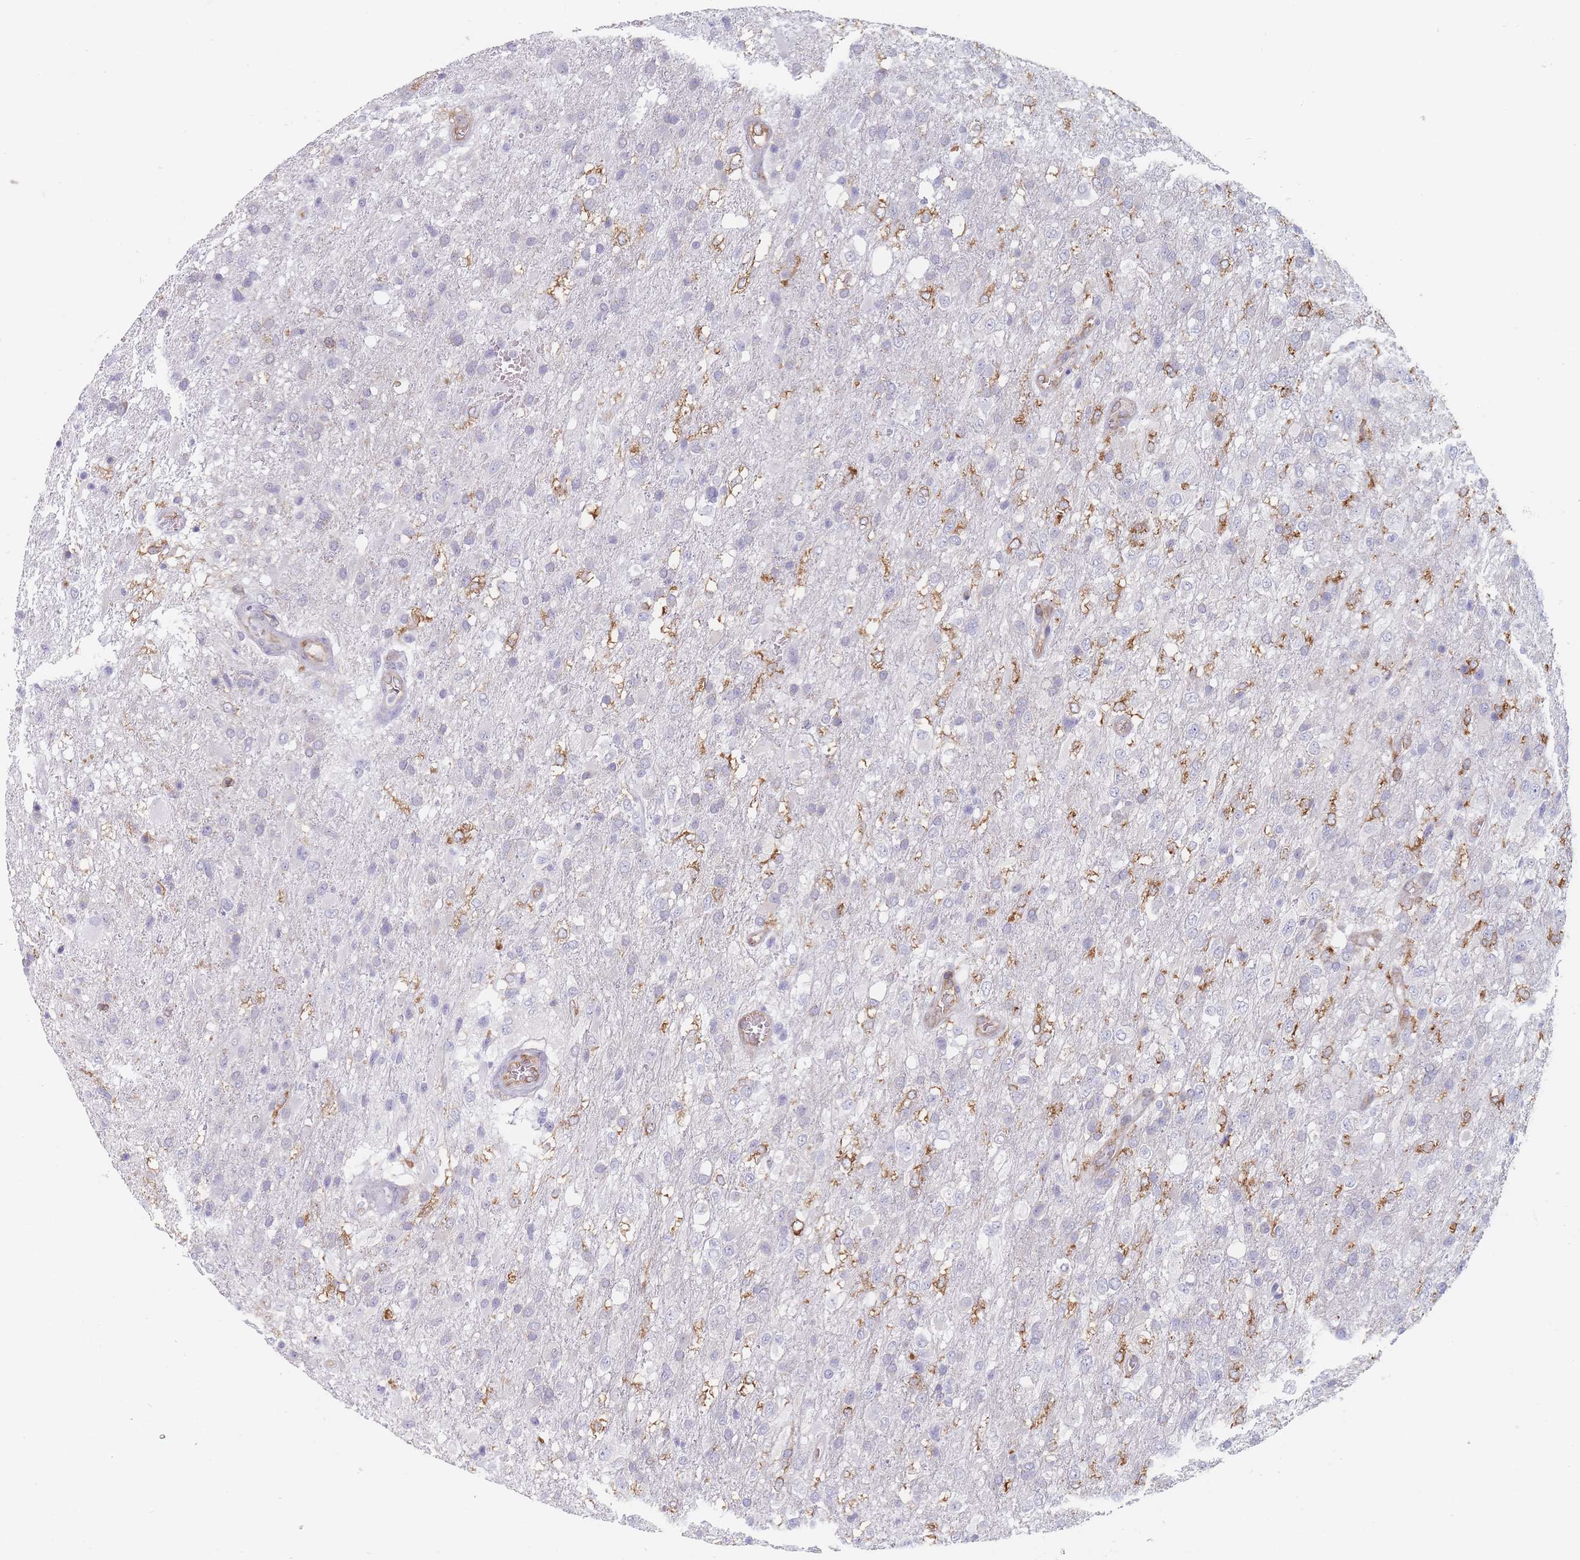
{"staining": {"intensity": "moderate", "quantity": "25%-75%", "location": "cytoplasmic/membranous"}, "tissue": "glioma", "cell_type": "Tumor cells", "image_type": "cancer", "snomed": [{"axis": "morphology", "description": "Glioma, malignant, High grade"}, {"axis": "topography", "description": "Brain"}], "caption": "Glioma stained with a protein marker reveals moderate staining in tumor cells.", "gene": "MAP1S", "patient": {"sex": "female", "age": 74}}